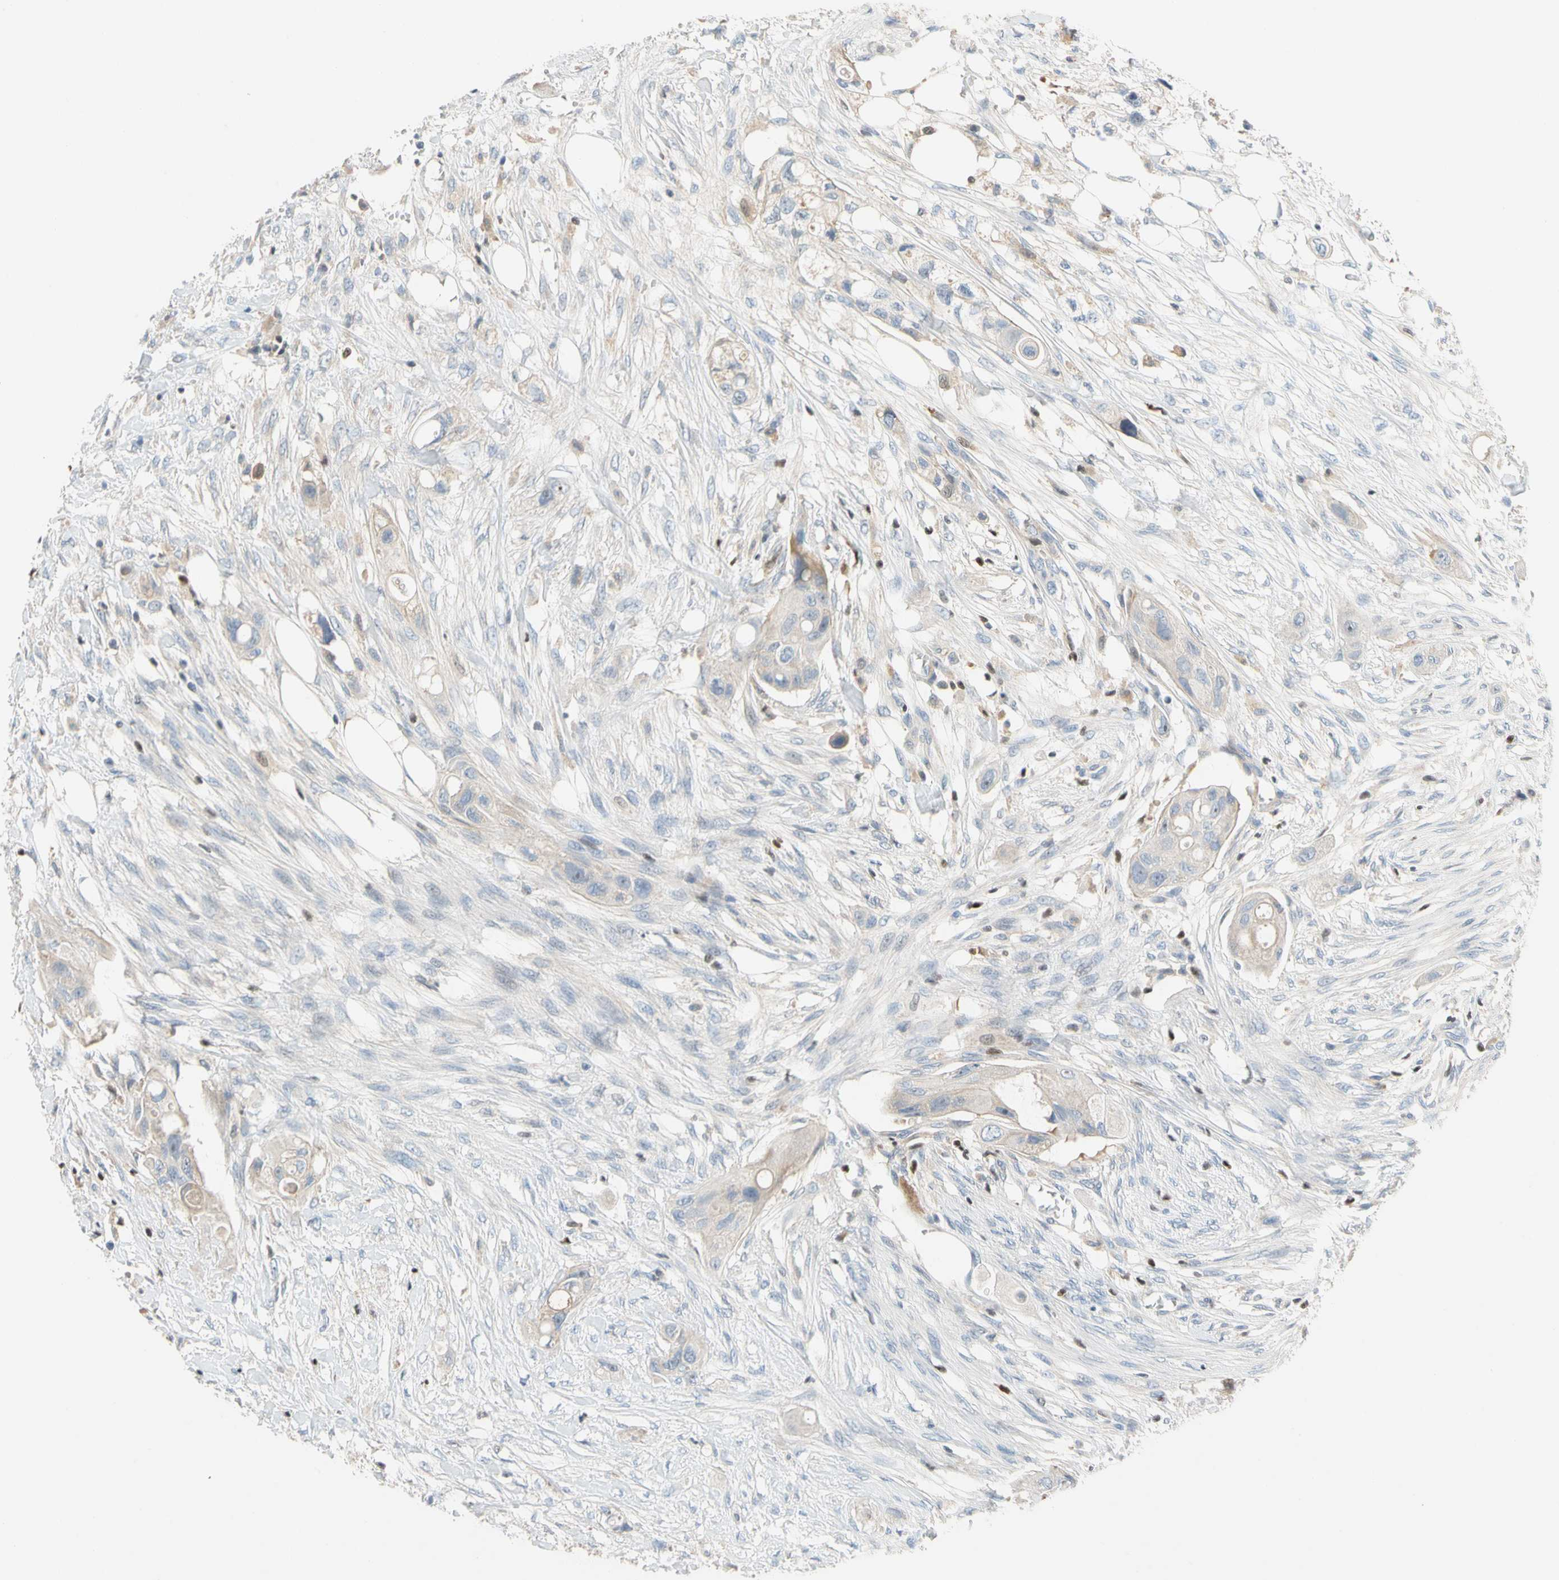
{"staining": {"intensity": "weak", "quantity": "<25%", "location": "cytoplasmic/membranous"}, "tissue": "colorectal cancer", "cell_type": "Tumor cells", "image_type": "cancer", "snomed": [{"axis": "morphology", "description": "Adenocarcinoma, NOS"}, {"axis": "topography", "description": "Colon"}], "caption": "A histopathology image of human colorectal cancer is negative for staining in tumor cells. The staining is performed using DAB (3,3'-diaminobenzidine) brown chromogen with nuclei counter-stained in using hematoxylin.", "gene": "SP140", "patient": {"sex": "female", "age": 57}}